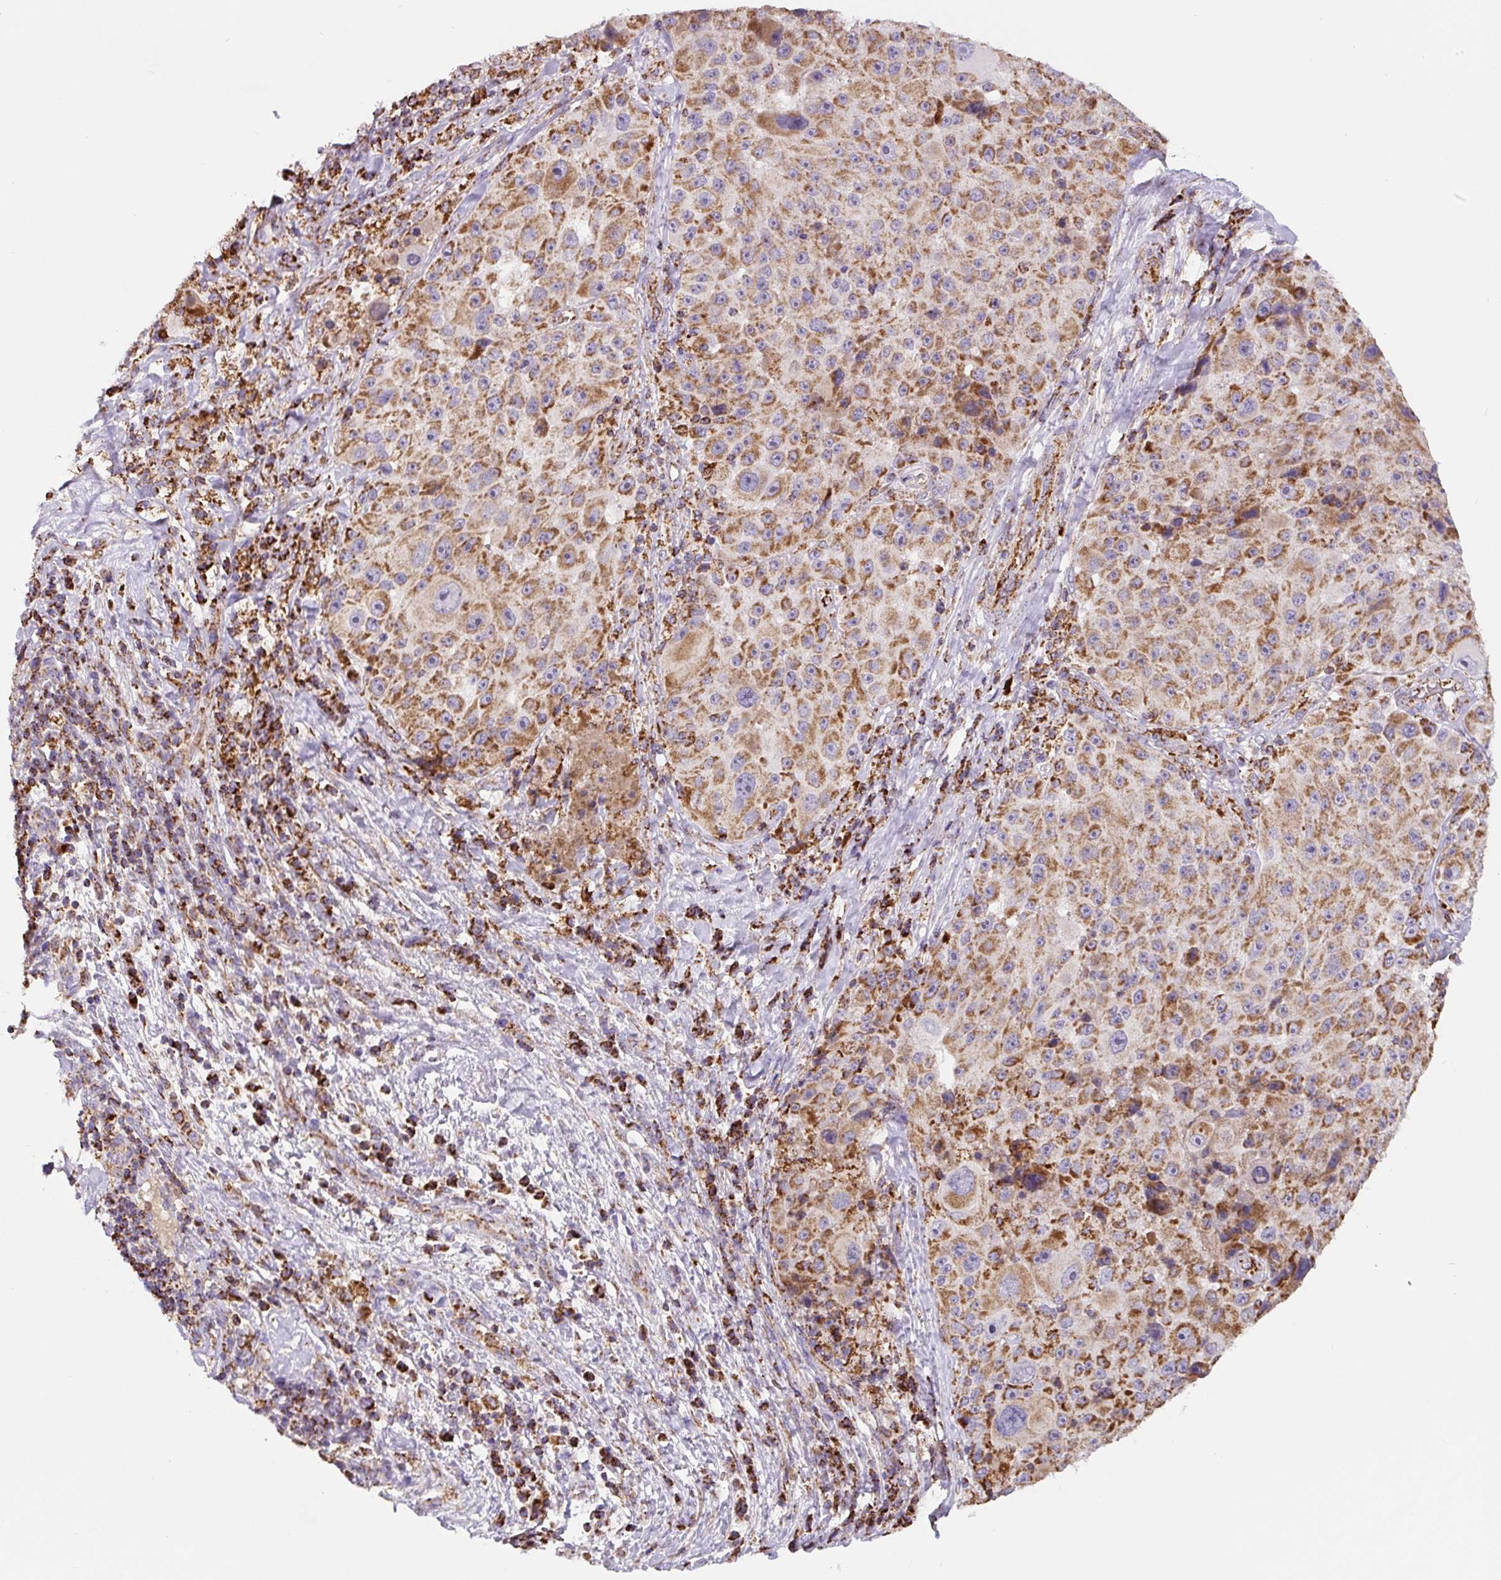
{"staining": {"intensity": "strong", "quantity": ">75%", "location": "cytoplasmic/membranous"}, "tissue": "melanoma", "cell_type": "Tumor cells", "image_type": "cancer", "snomed": [{"axis": "morphology", "description": "Malignant melanoma, Metastatic site"}, {"axis": "topography", "description": "Lymph node"}], "caption": "Strong cytoplasmic/membranous protein staining is appreciated in approximately >75% of tumor cells in malignant melanoma (metastatic site).", "gene": "MT-CO2", "patient": {"sex": "male", "age": 62}}